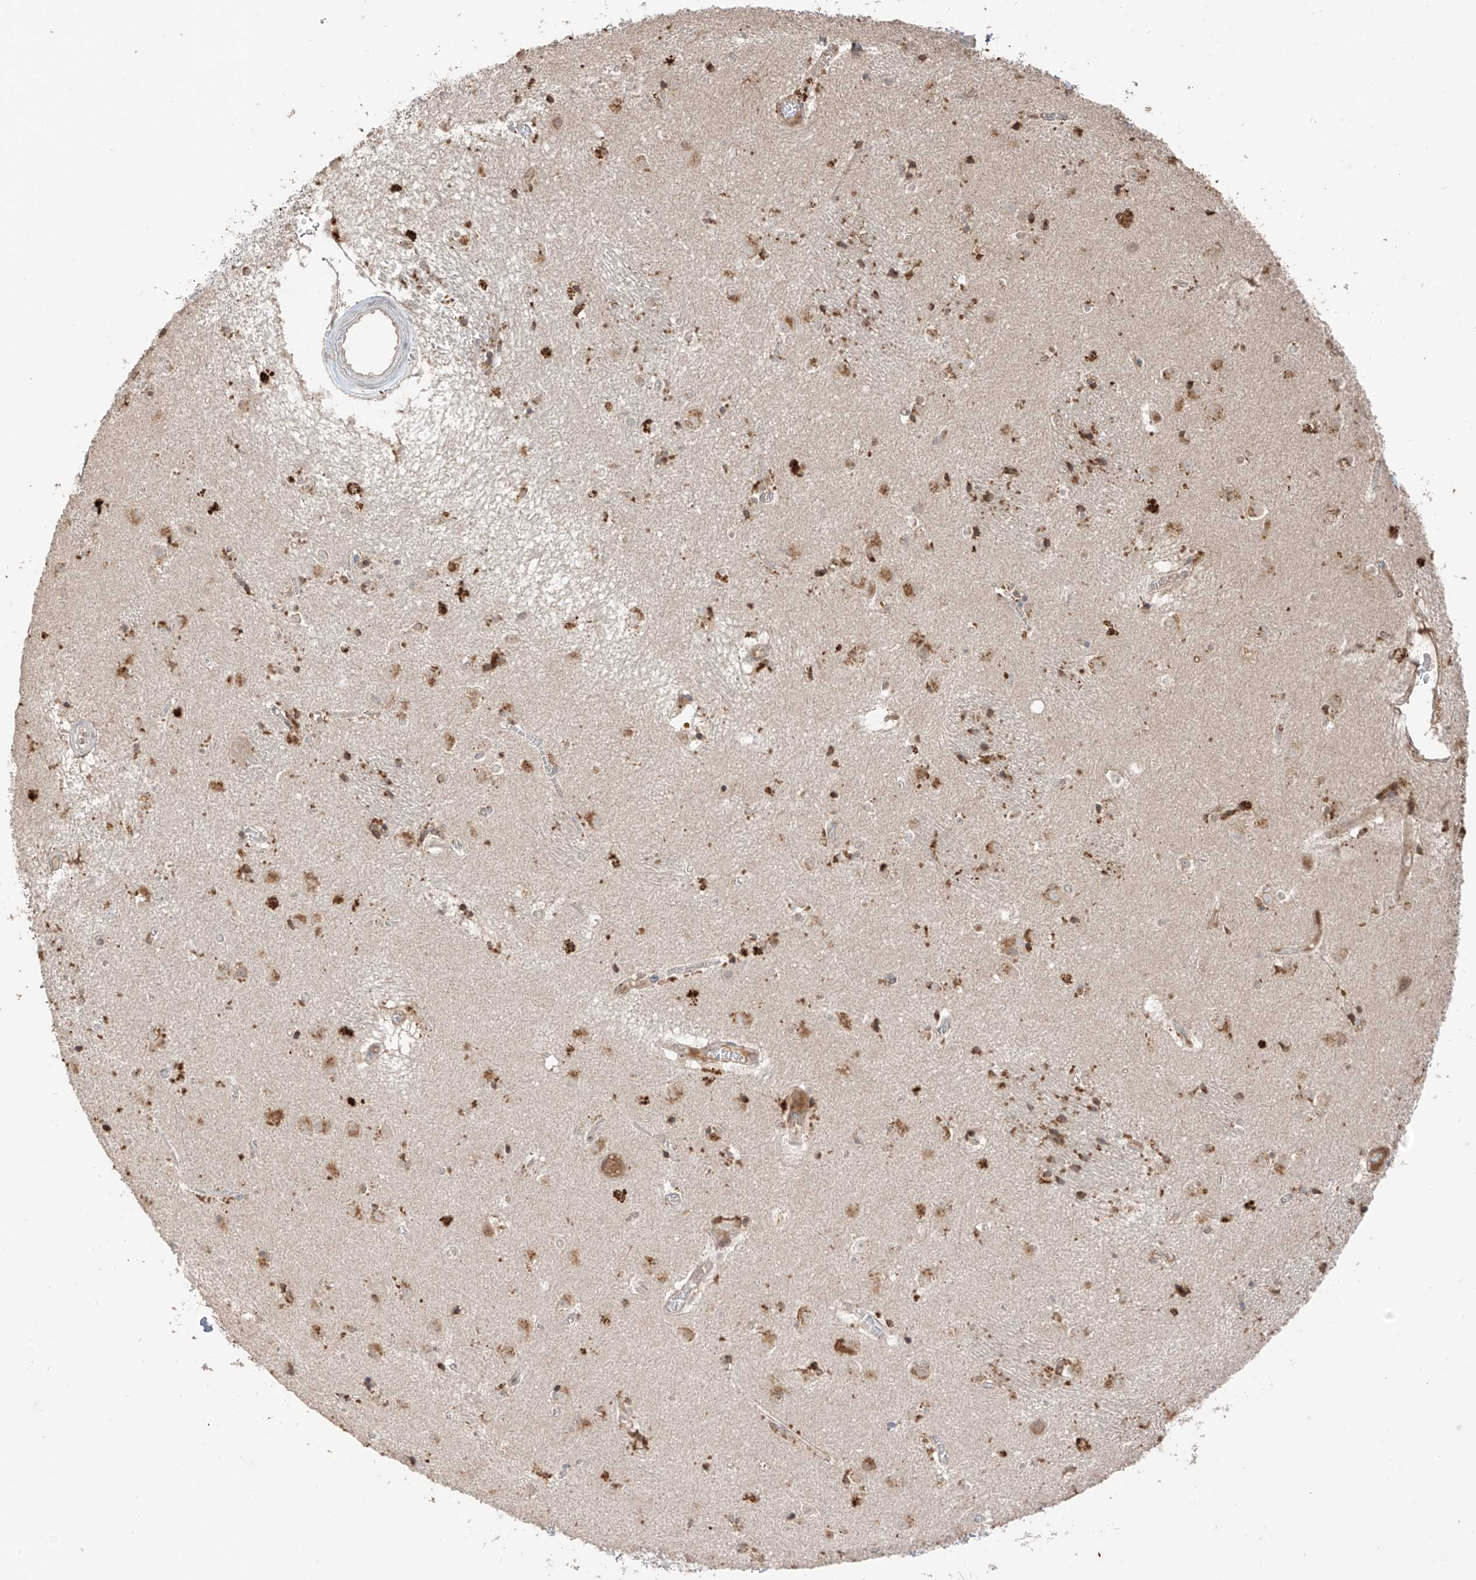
{"staining": {"intensity": "moderate", "quantity": ">75%", "location": "cytoplasmic/membranous"}, "tissue": "caudate", "cell_type": "Glial cells", "image_type": "normal", "snomed": [{"axis": "morphology", "description": "Normal tissue, NOS"}, {"axis": "topography", "description": "Lateral ventricle wall"}], "caption": "The histopathology image reveals immunohistochemical staining of benign caudate. There is moderate cytoplasmic/membranous expression is appreciated in approximately >75% of glial cells. (IHC, brightfield microscopy, high magnification).", "gene": "COLGALT2", "patient": {"sex": "male", "age": 70}}